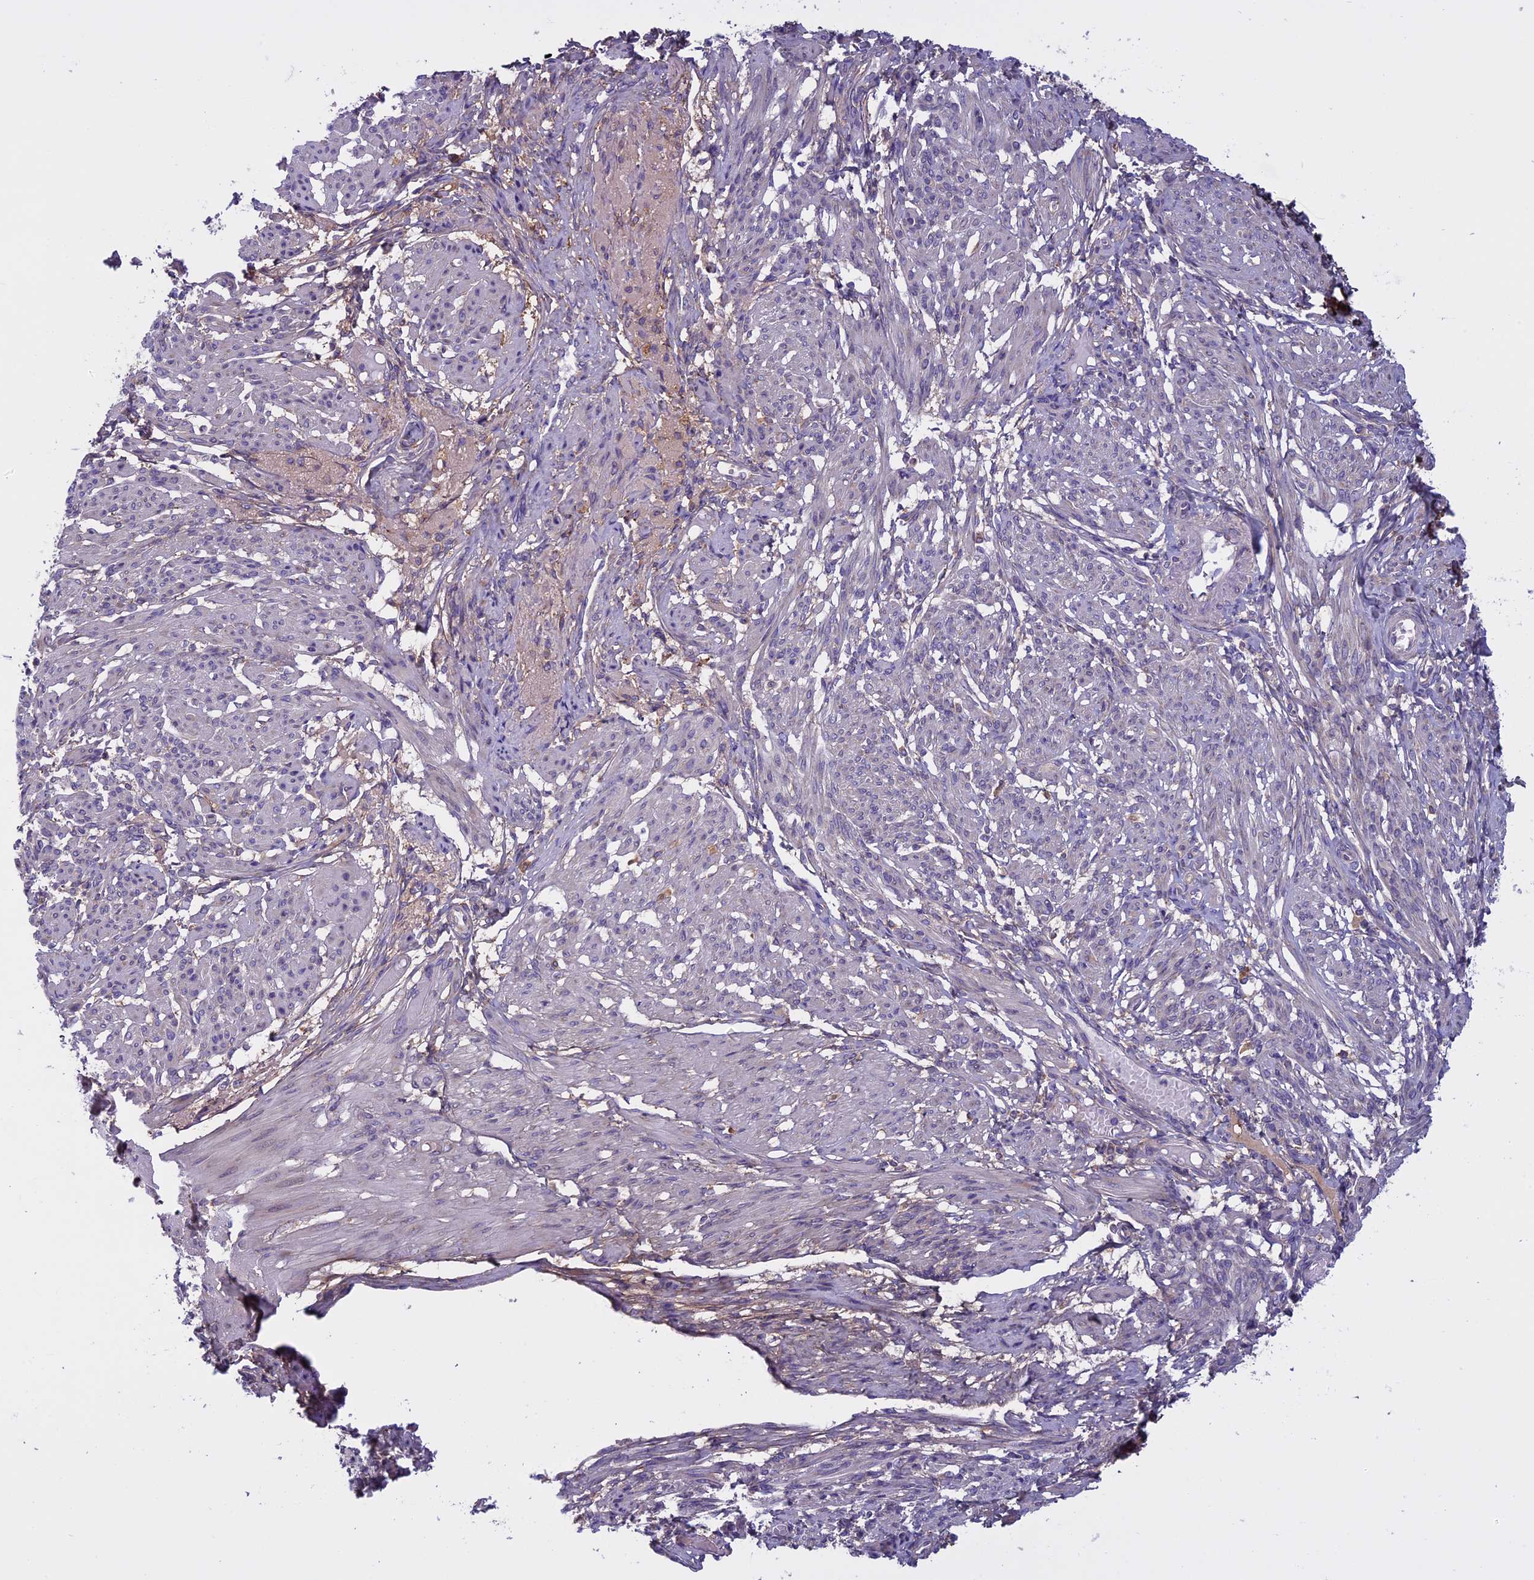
{"staining": {"intensity": "negative", "quantity": "none", "location": "none"}, "tissue": "smooth muscle", "cell_type": "Smooth muscle cells", "image_type": "normal", "snomed": [{"axis": "morphology", "description": "Normal tissue, NOS"}, {"axis": "topography", "description": "Smooth muscle"}], "caption": "High power microscopy photomicrograph of an IHC histopathology image of normal smooth muscle, revealing no significant staining in smooth muscle cells.", "gene": "DCTN5", "patient": {"sex": "female", "age": 39}}